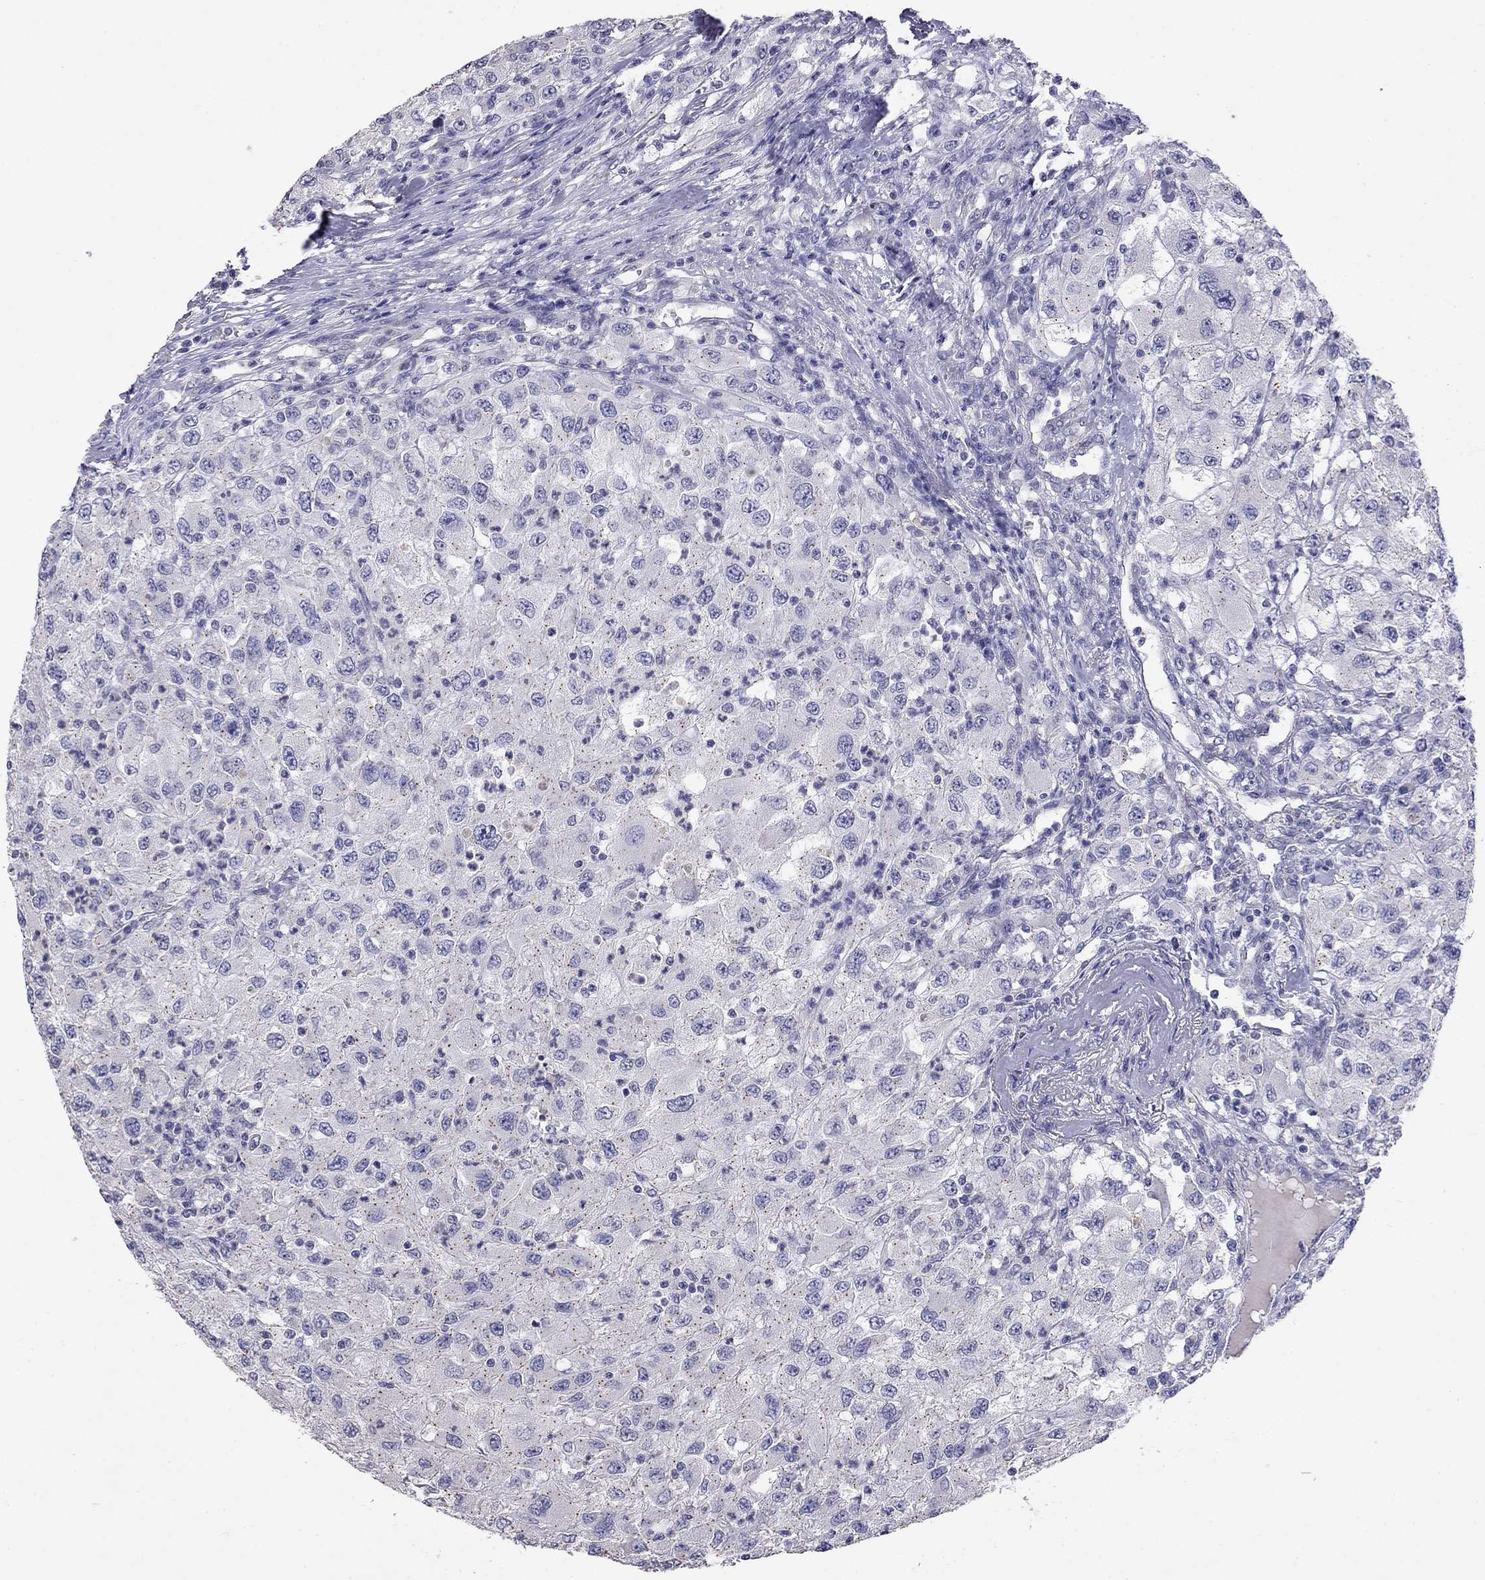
{"staining": {"intensity": "negative", "quantity": "none", "location": "none"}, "tissue": "renal cancer", "cell_type": "Tumor cells", "image_type": "cancer", "snomed": [{"axis": "morphology", "description": "Adenocarcinoma, NOS"}, {"axis": "topography", "description": "Kidney"}], "caption": "The IHC photomicrograph has no significant expression in tumor cells of adenocarcinoma (renal) tissue.", "gene": "WNK3", "patient": {"sex": "female", "age": 67}}